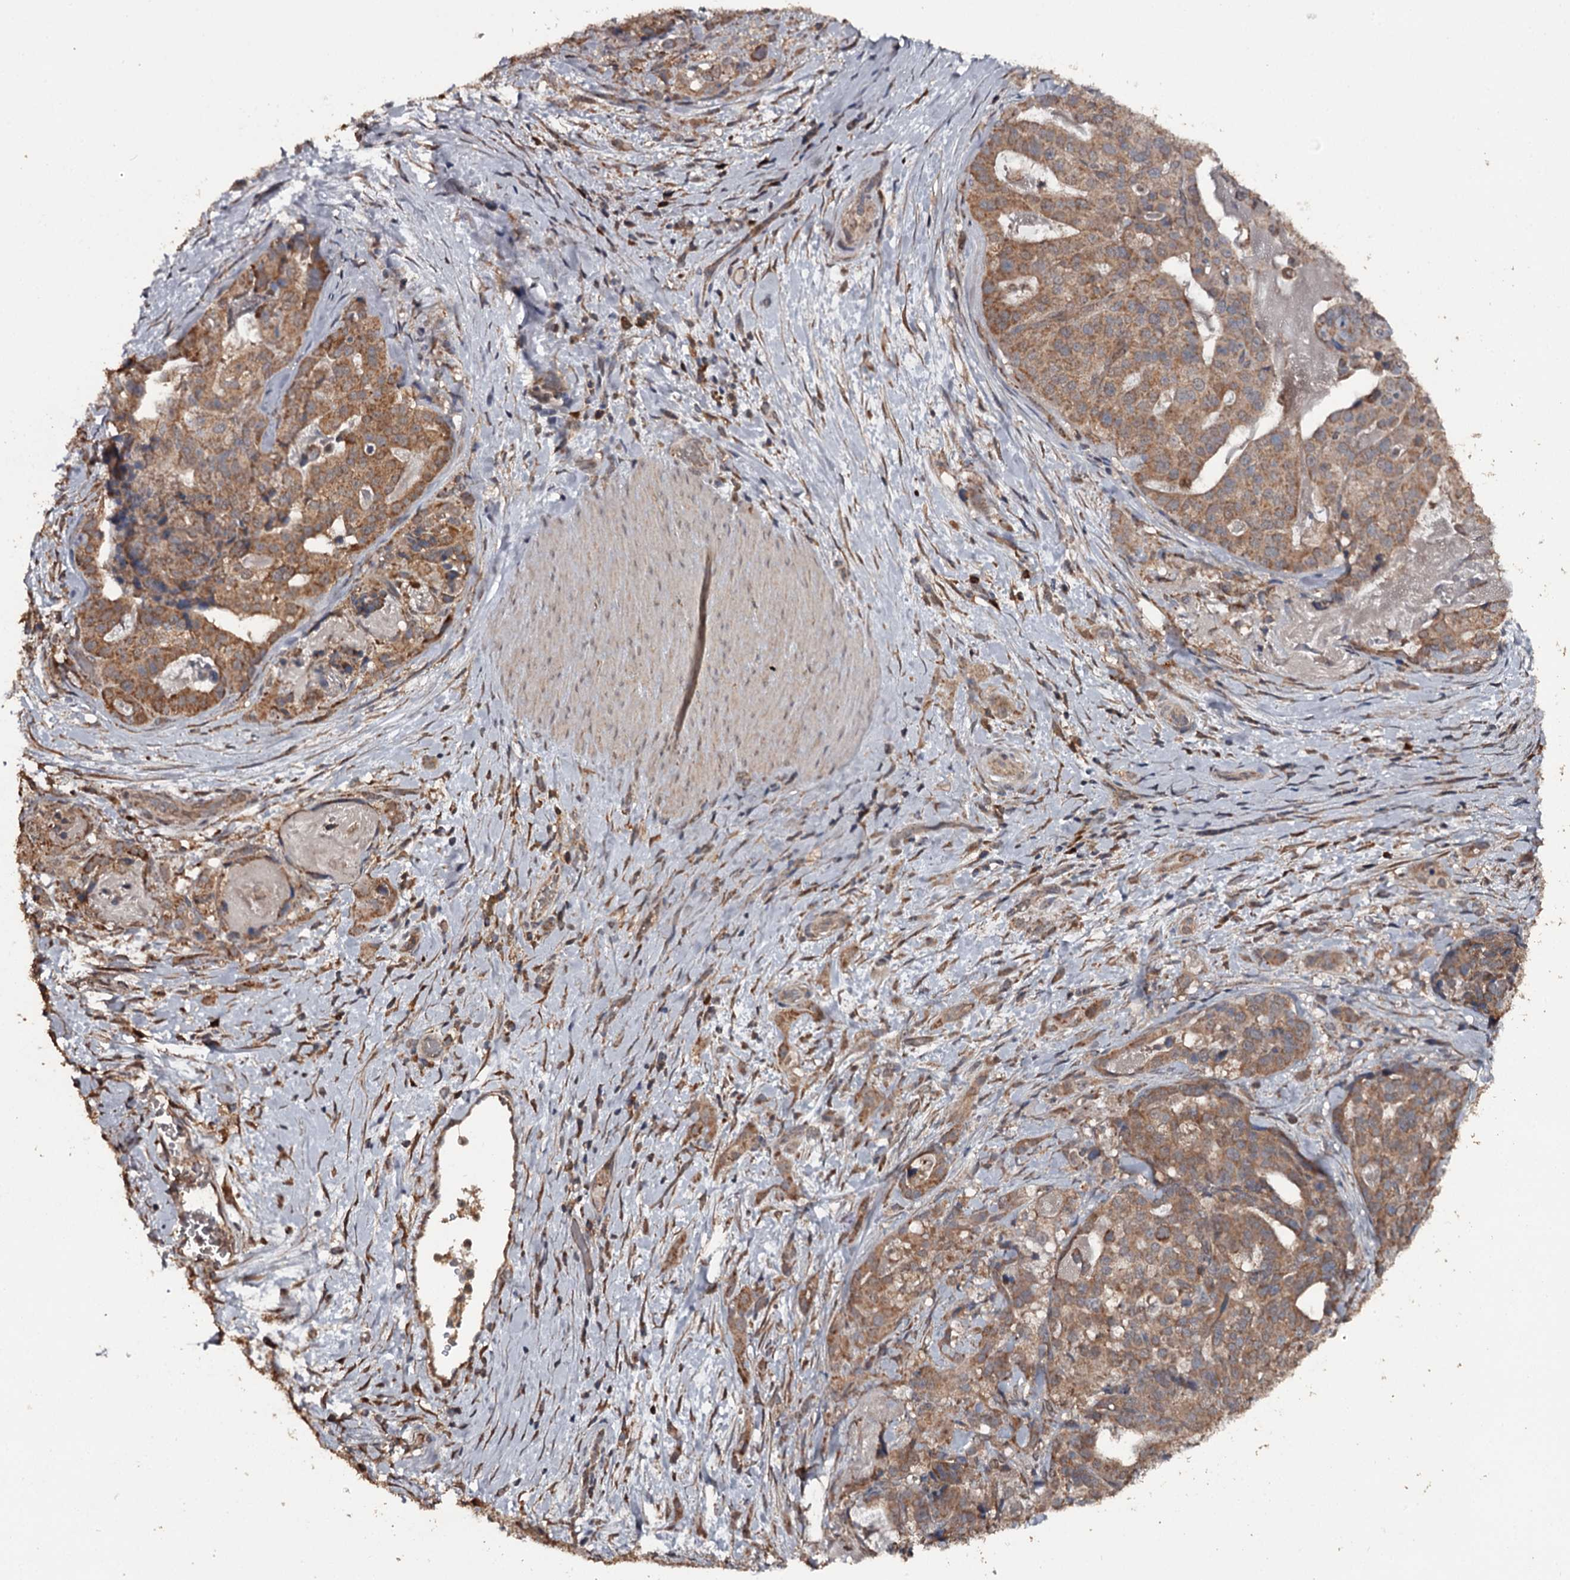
{"staining": {"intensity": "moderate", "quantity": ">75%", "location": "cytoplasmic/membranous"}, "tissue": "stomach cancer", "cell_type": "Tumor cells", "image_type": "cancer", "snomed": [{"axis": "morphology", "description": "Adenocarcinoma, NOS"}, {"axis": "topography", "description": "Stomach"}], "caption": "Protein expression analysis of human stomach cancer reveals moderate cytoplasmic/membranous expression in about >75% of tumor cells. Nuclei are stained in blue.", "gene": "WIPI1", "patient": {"sex": "male", "age": 48}}